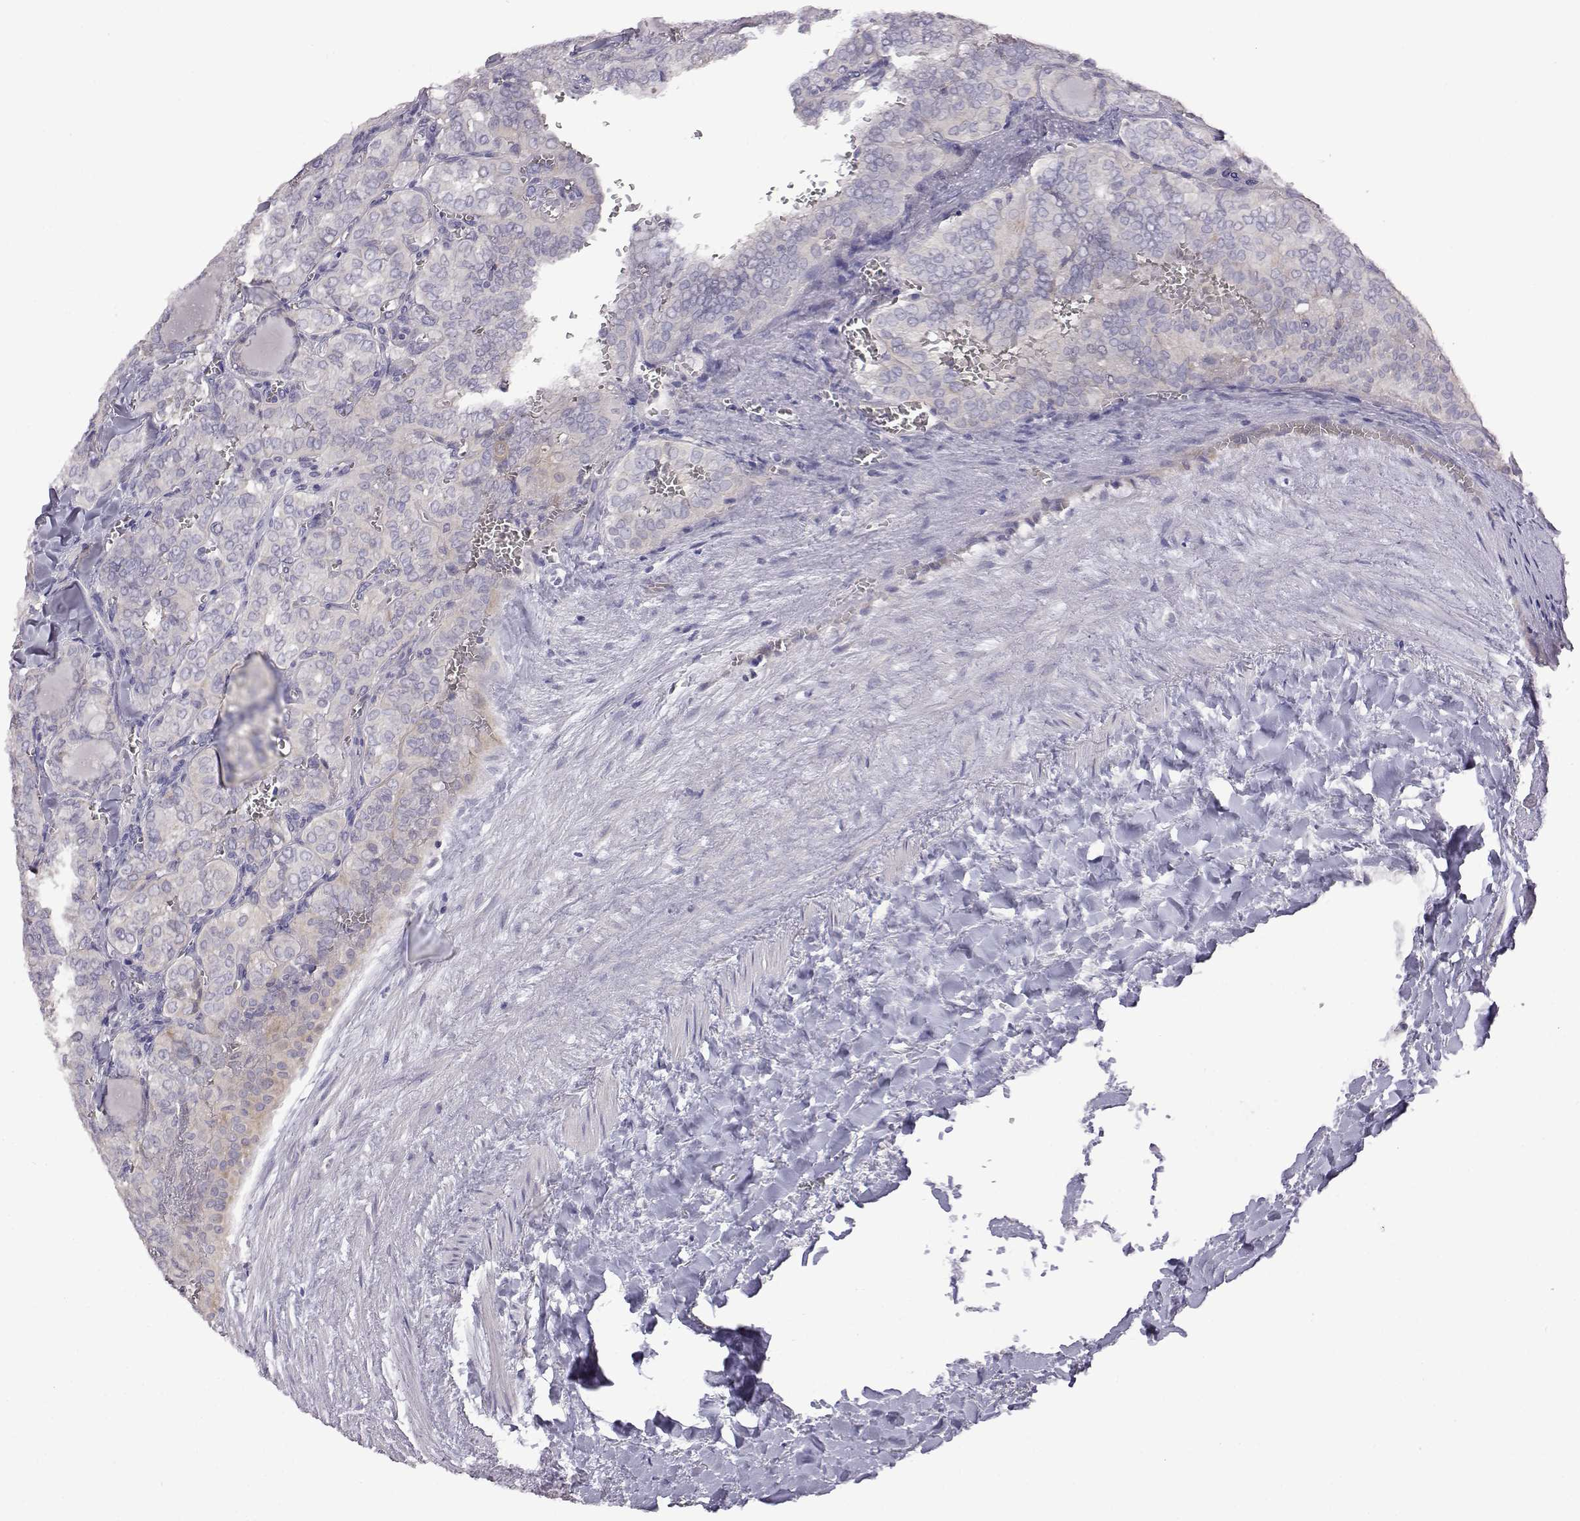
{"staining": {"intensity": "negative", "quantity": "none", "location": "none"}, "tissue": "thyroid cancer", "cell_type": "Tumor cells", "image_type": "cancer", "snomed": [{"axis": "morphology", "description": "Papillary adenocarcinoma, NOS"}, {"axis": "topography", "description": "Thyroid gland"}], "caption": "IHC micrograph of neoplastic tissue: thyroid cancer (papillary adenocarcinoma) stained with DAB shows no significant protein expression in tumor cells. (DAB immunohistochemistry (IHC) with hematoxylin counter stain).", "gene": "VGF", "patient": {"sex": "female", "age": 41}}